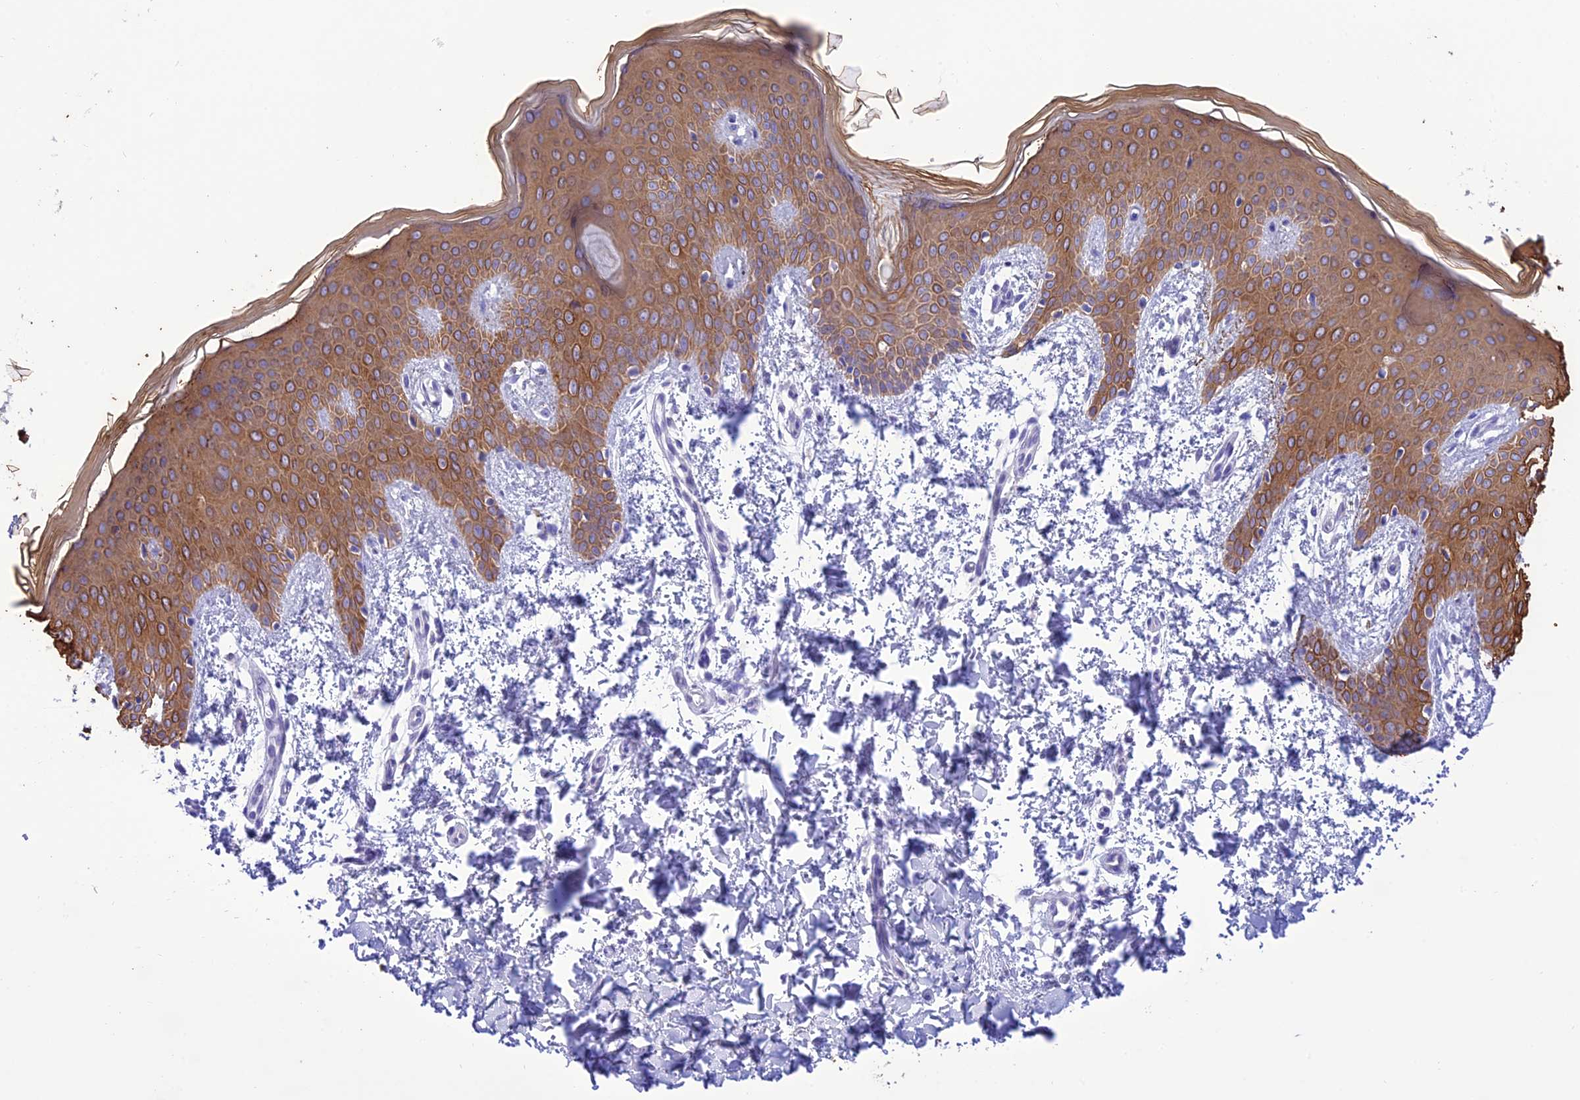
{"staining": {"intensity": "negative", "quantity": "none", "location": "none"}, "tissue": "skin", "cell_type": "Fibroblasts", "image_type": "normal", "snomed": [{"axis": "morphology", "description": "Normal tissue, NOS"}, {"axis": "topography", "description": "Skin"}], "caption": "Immunohistochemistry (IHC) photomicrograph of normal skin: human skin stained with DAB (3,3'-diaminobenzidine) shows no significant protein positivity in fibroblasts.", "gene": "VPS52", "patient": {"sex": "male", "age": 36}}